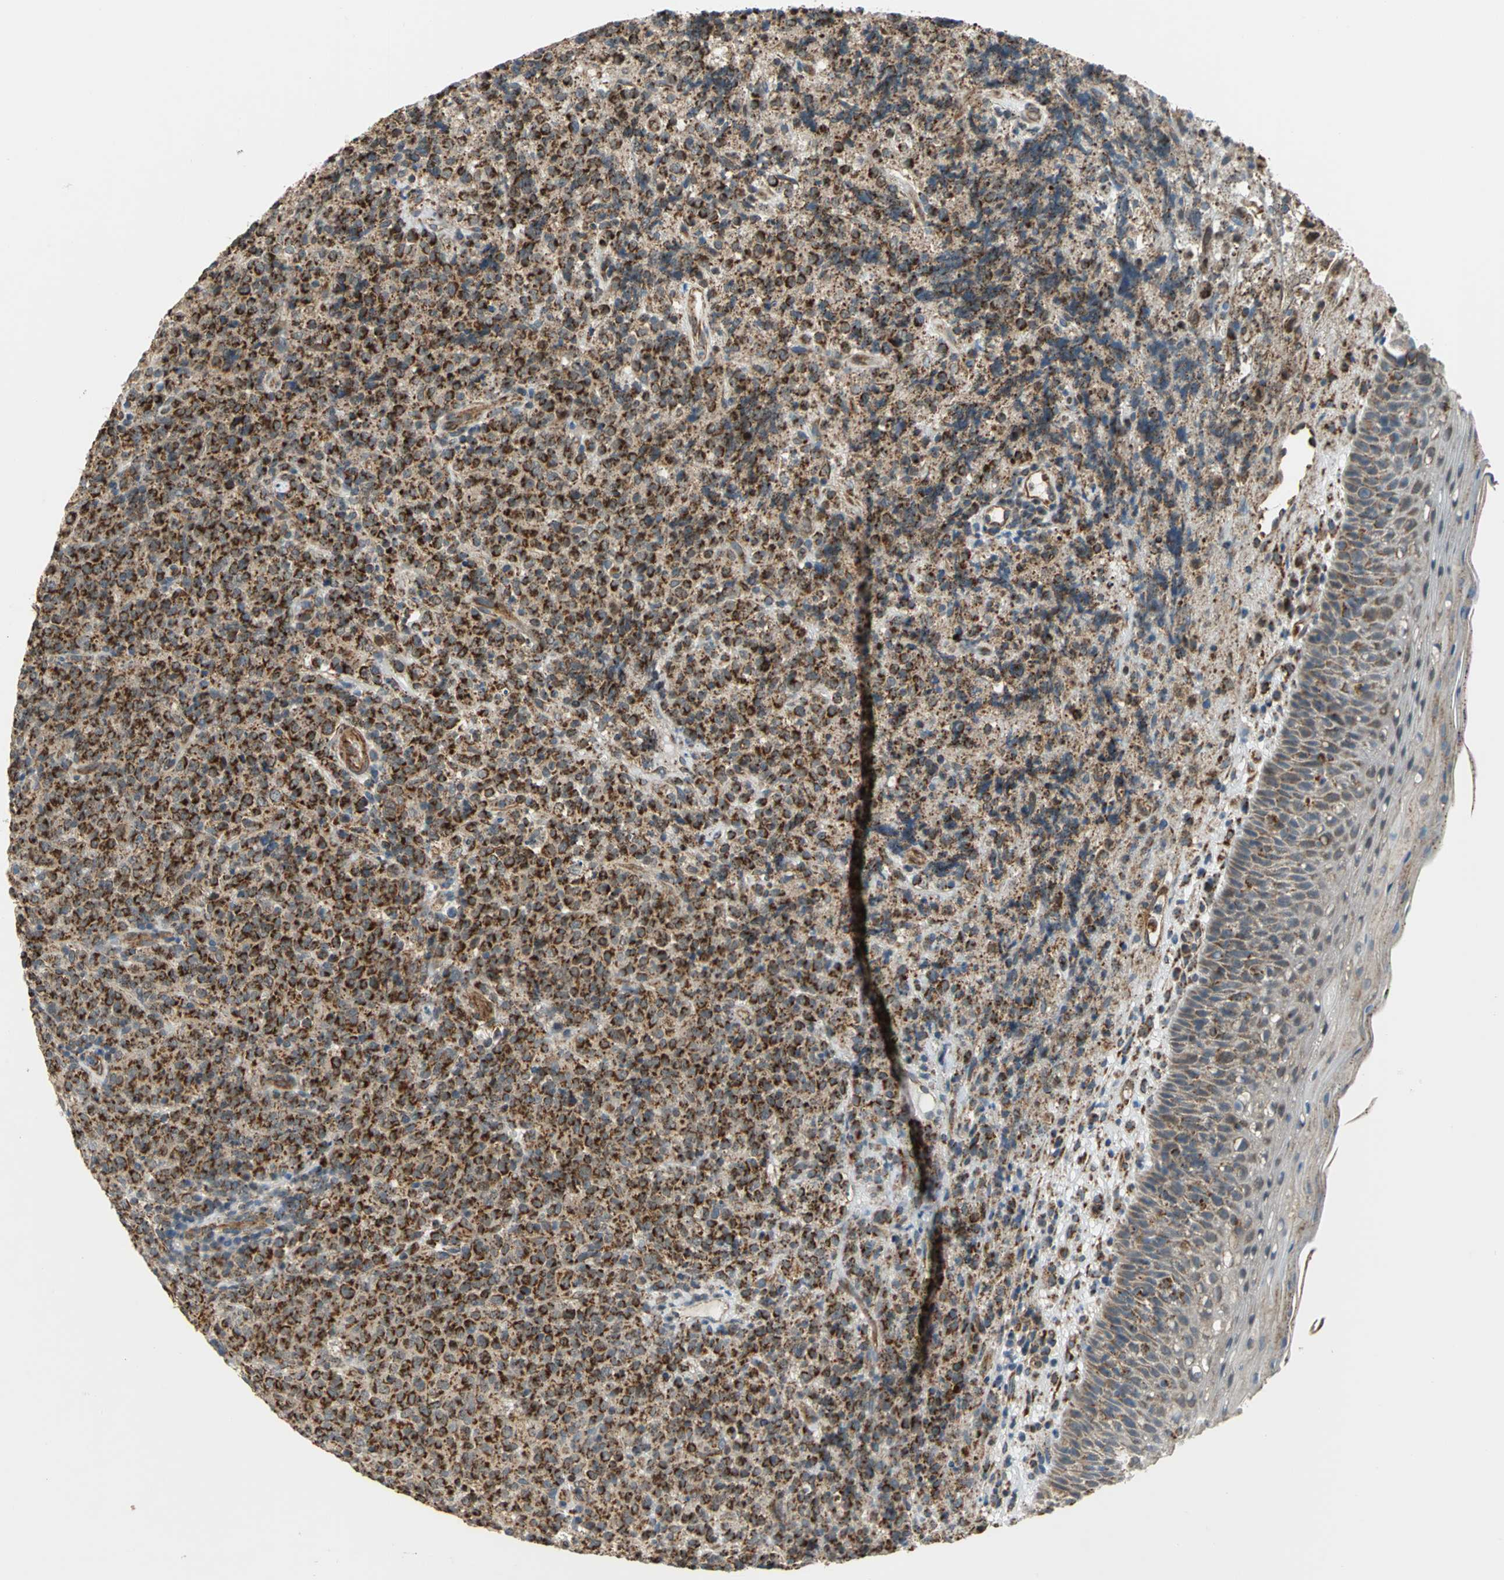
{"staining": {"intensity": "strong", "quantity": ">75%", "location": "cytoplasmic/membranous"}, "tissue": "lymphoma", "cell_type": "Tumor cells", "image_type": "cancer", "snomed": [{"axis": "morphology", "description": "Malignant lymphoma, non-Hodgkin's type, High grade"}, {"axis": "topography", "description": "Tonsil"}], "caption": "Strong cytoplasmic/membranous expression for a protein is present in approximately >75% of tumor cells of malignant lymphoma, non-Hodgkin's type (high-grade) using IHC.", "gene": "MRPS22", "patient": {"sex": "female", "age": 36}}